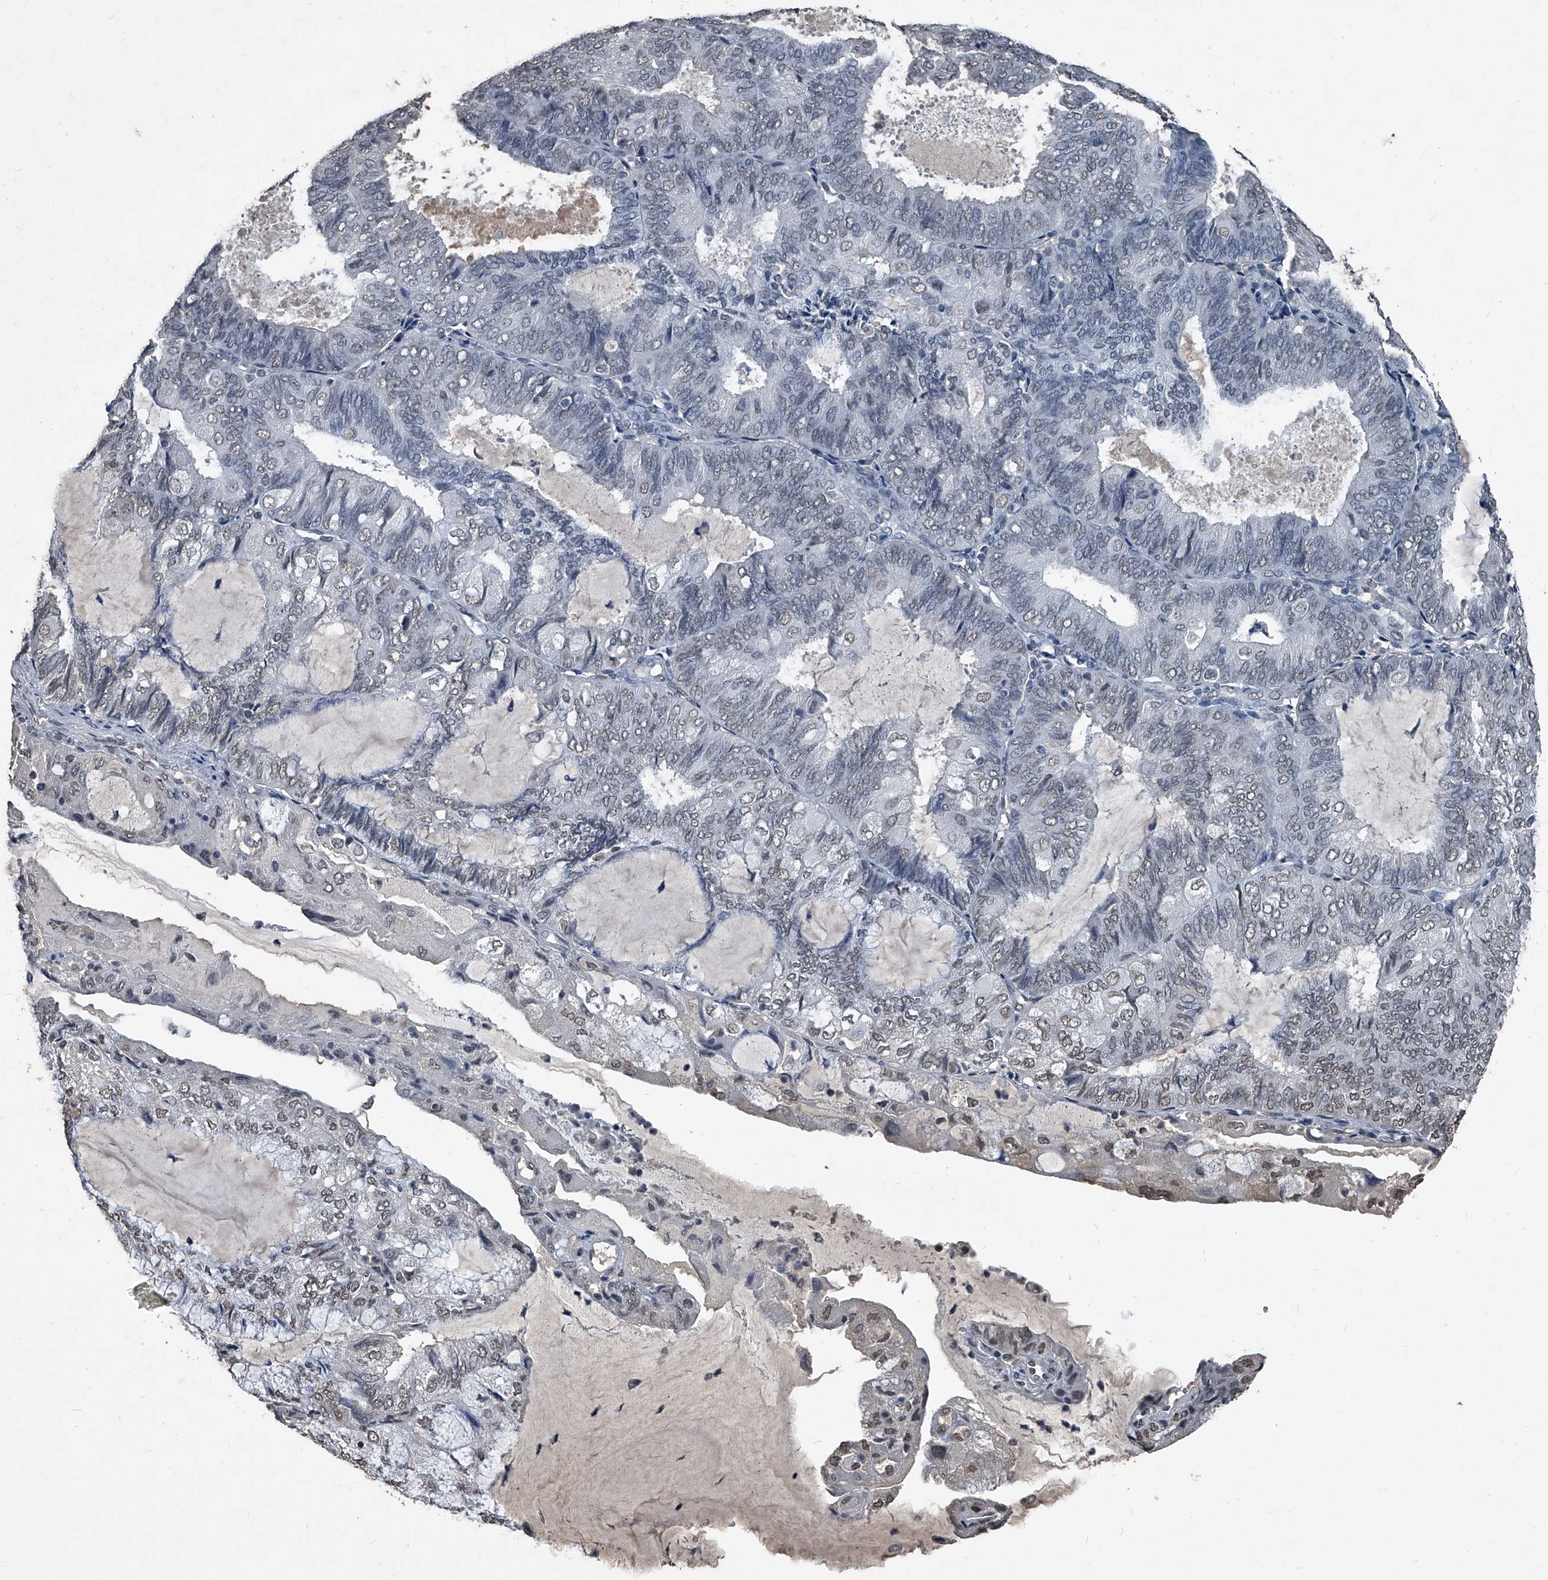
{"staining": {"intensity": "weak", "quantity": "25%-75%", "location": "nuclear"}, "tissue": "endometrial cancer", "cell_type": "Tumor cells", "image_type": "cancer", "snomed": [{"axis": "morphology", "description": "Adenocarcinoma, NOS"}, {"axis": "topography", "description": "Endometrium"}], "caption": "Immunohistochemistry (IHC) photomicrograph of neoplastic tissue: endometrial cancer (adenocarcinoma) stained using immunohistochemistry (IHC) reveals low levels of weak protein expression localized specifically in the nuclear of tumor cells, appearing as a nuclear brown color.", "gene": "MATR3", "patient": {"sex": "female", "age": 81}}